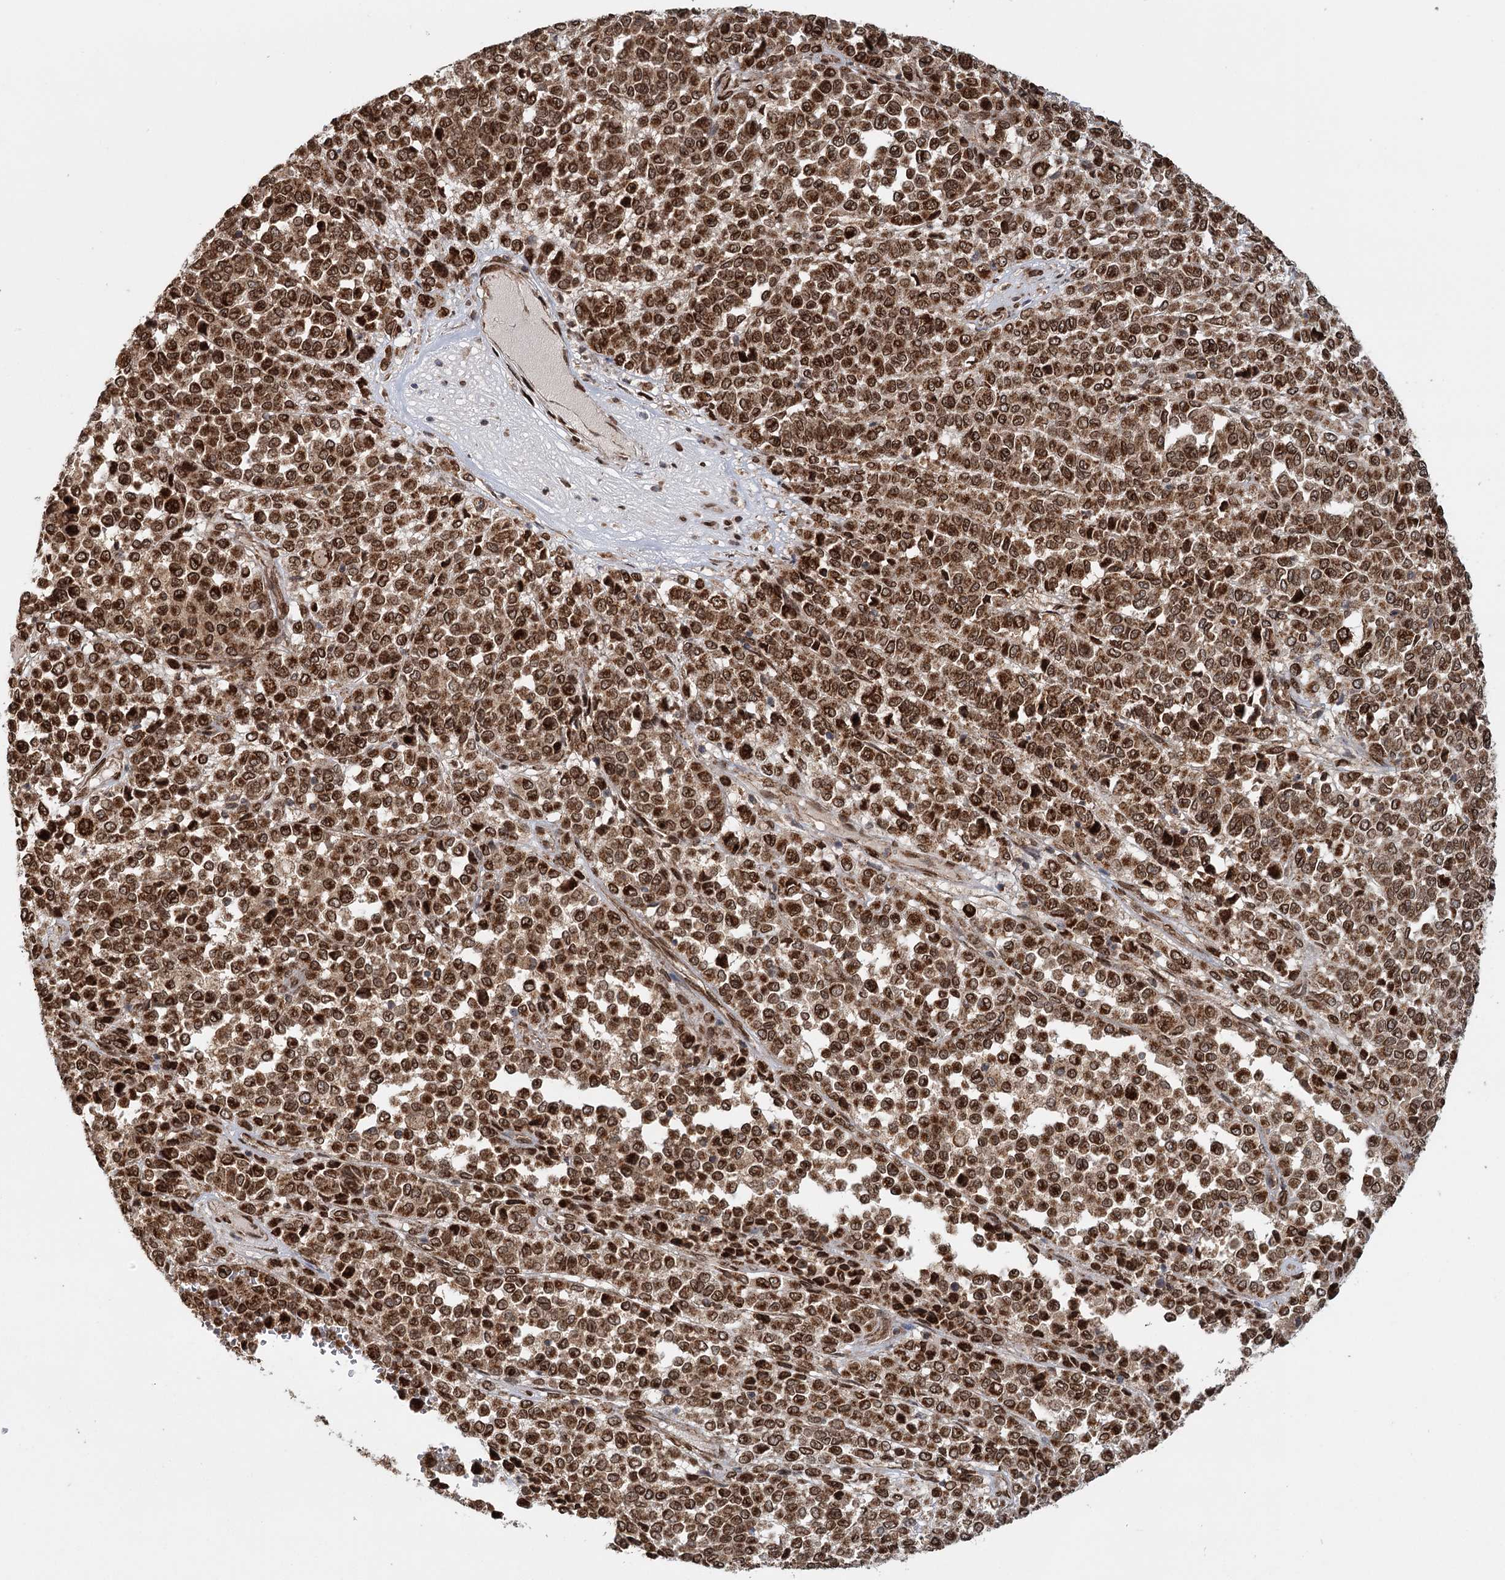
{"staining": {"intensity": "strong", "quantity": ">75%", "location": "cytoplasmic/membranous,nuclear"}, "tissue": "melanoma", "cell_type": "Tumor cells", "image_type": "cancer", "snomed": [{"axis": "morphology", "description": "Malignant melanoma, Metastatic site"}, {"axis": "topography", "description": "Pancreas"}], "caption": "This micrograph demonstrates malignant melanoma (metastatic site) stained with IHC to label a protein in brown. The cytoplasmic/membranous and nuclear of tumor cells show strong positivity for the protein. Nuclei are counter-stained blue.", "gene": "BCKDHA", "patient": {"sex": "female", "age": 30}}